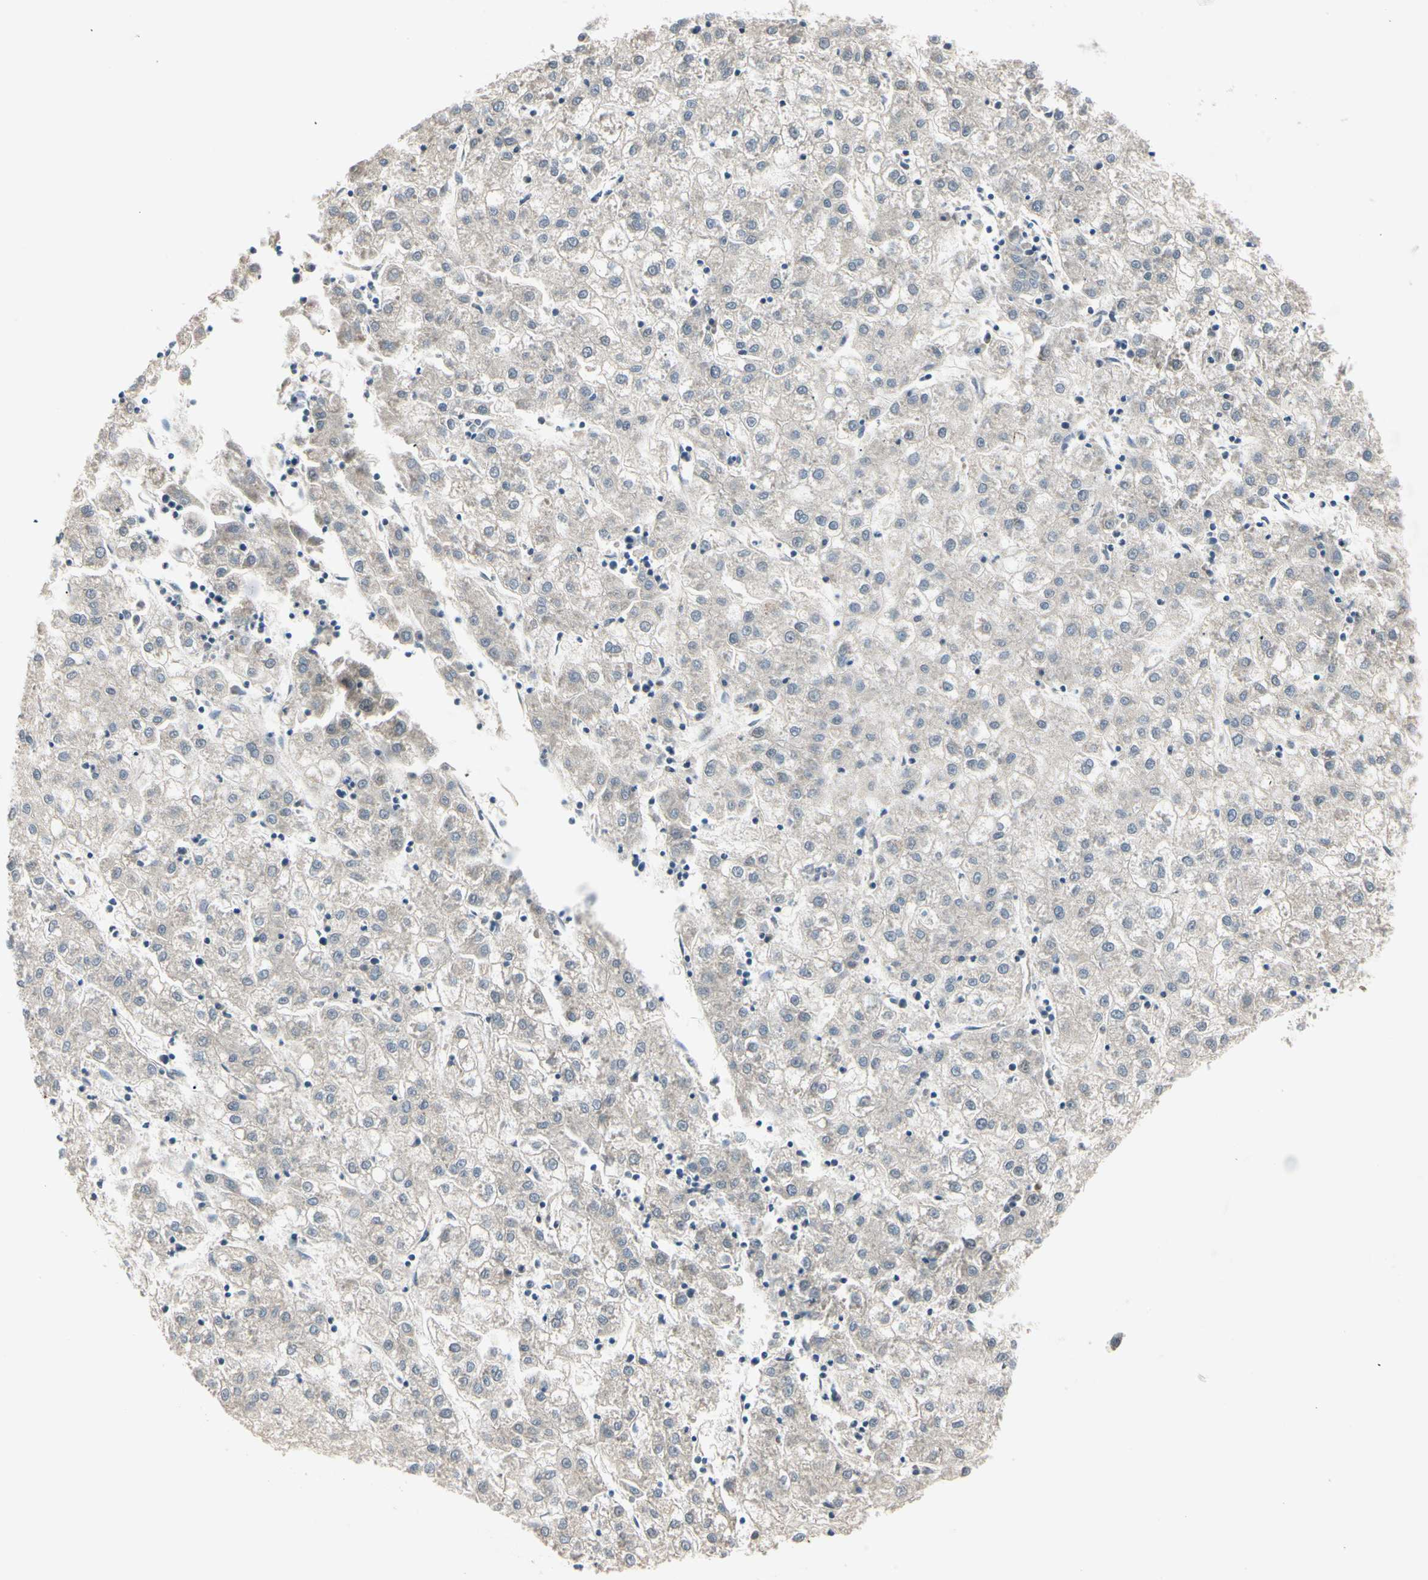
{"staining": {"intensity": "negative", "quantity": "none", "location": "none"}, "tissue": "liver cancer", "cell_type": "Tumor cells", "image_type": "cancer", "snomed": [{"axis": "morphology", "description": "Carcinoma, Hepatocellular, NOS"}, {"axis": "topography", "description": "Liver"}], "caption": "Immunohistochemistry of human liver hepatocellular carcinoma exhibits no expression in tumor cells. (Brightfield microscopy of DAB immunohistochemistry at high magnification).", "gene": "RIOX2", "patient": {"sex": "male", "age": 72}}